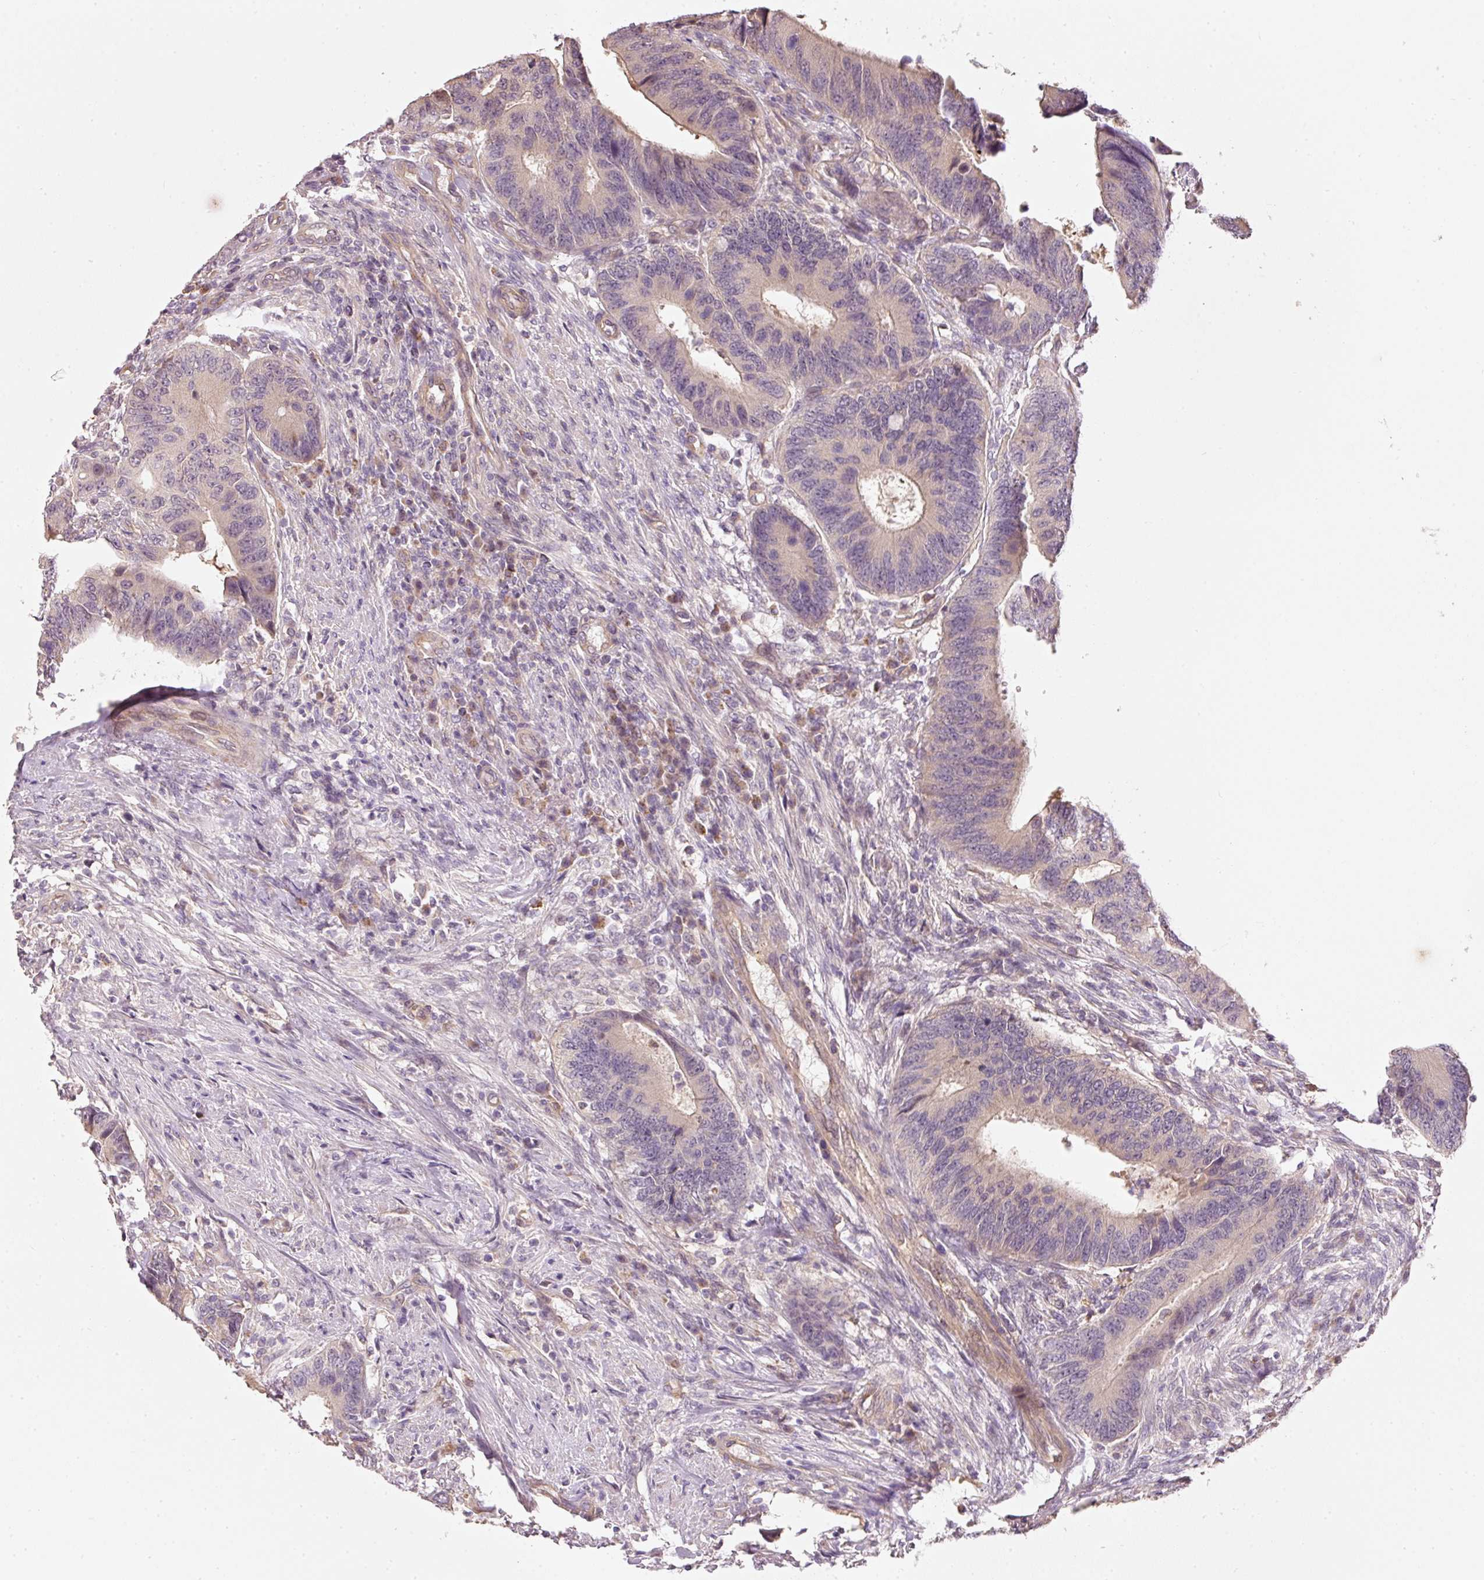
{"staining": {"intensity": "weak", "quantity": "25%-75%", "location": "cytoplasmic/membranous"}, "tissue": "colorectal cancer", "cell_type": "Tumor cells", "image_type": "cancer", "snomed": [{"axis": "morphology", "description": "Adenocarcinoma, NOS"}, {"axis": "topography", "description": "Colon"}], "caption": "Colorectal adenocarcinoma tissue shows weak cytoplasmic/membranous staining in approximately 25%-75% of tumor cells, visualized by immunohistochemistry. The staining was performed using DAB (3,3'-diaminobenzidine) to visualize the protein expression in brown, while the nuclei were stained in blue with hematoxylin (Magnification: 20x).", "gene": "RGL2", "patient": {"sex": "male", "age": 87}}